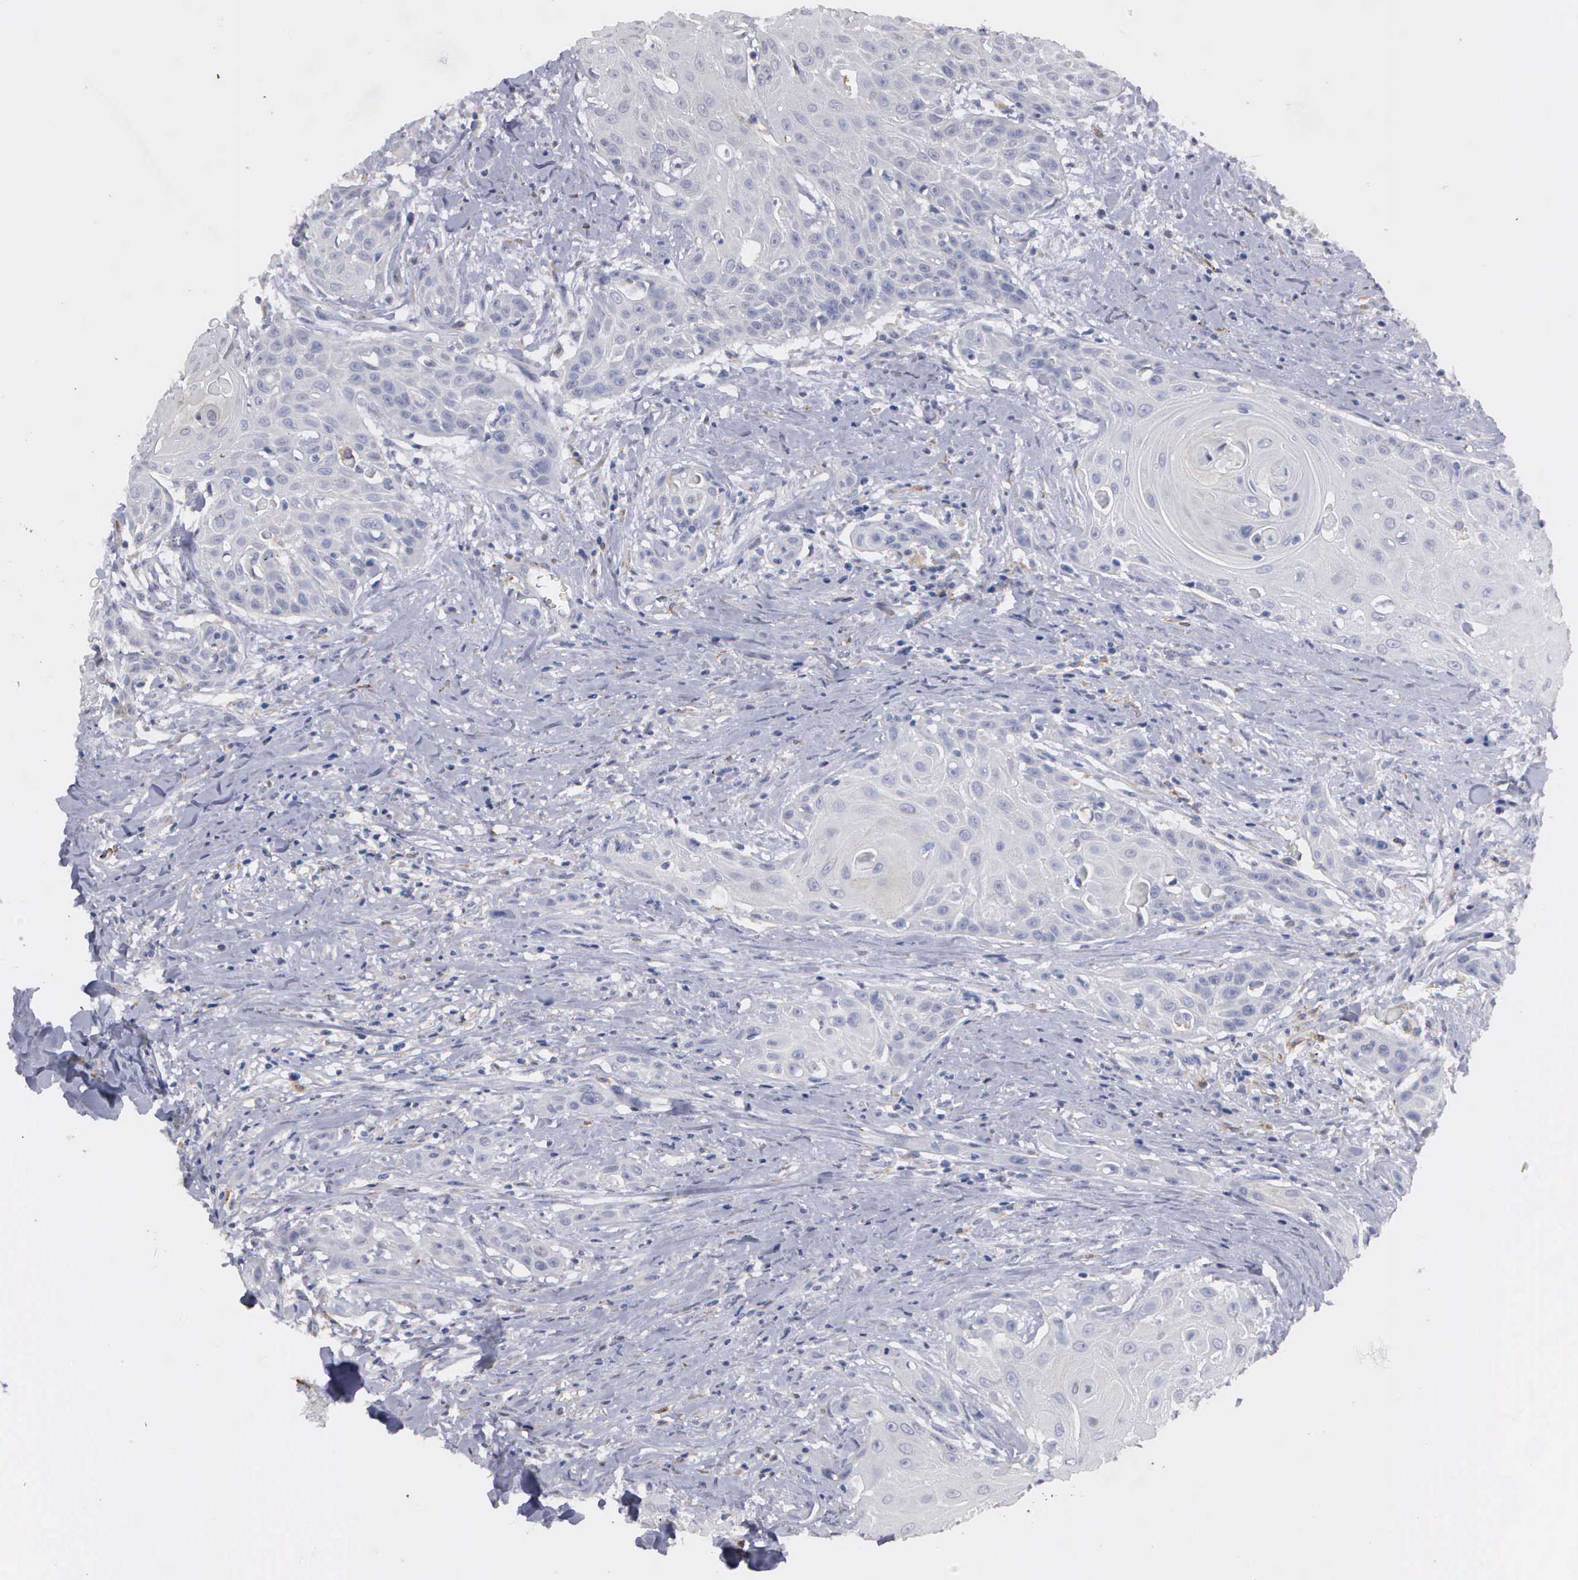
{"staining": {"intensity": "negative", "quantity": "none", "location": "none"}, "tissue": "head and neck cancer", "cell_type": "Tumor cells", "image_type": "cancer", "snomed": [{"axis": "morphology", "description": "Squamous cell carcinoma, NOS"}, {"axis": "morphology", "description": "Squamous cell carcinoma, metastatic, NOS"}, {"axis": "topography", "description": "Lymph node"}, {"axis": "topography", "description": "Salivary gland"}, {"axis": "topography", "description": "Head-Neck"}], "caption": "Tumor cells show no significant protein staining in squamous cell carcinoma (head and neck).", "gene": "LIN52", "patient": {"sex": "female", "age": 74}}